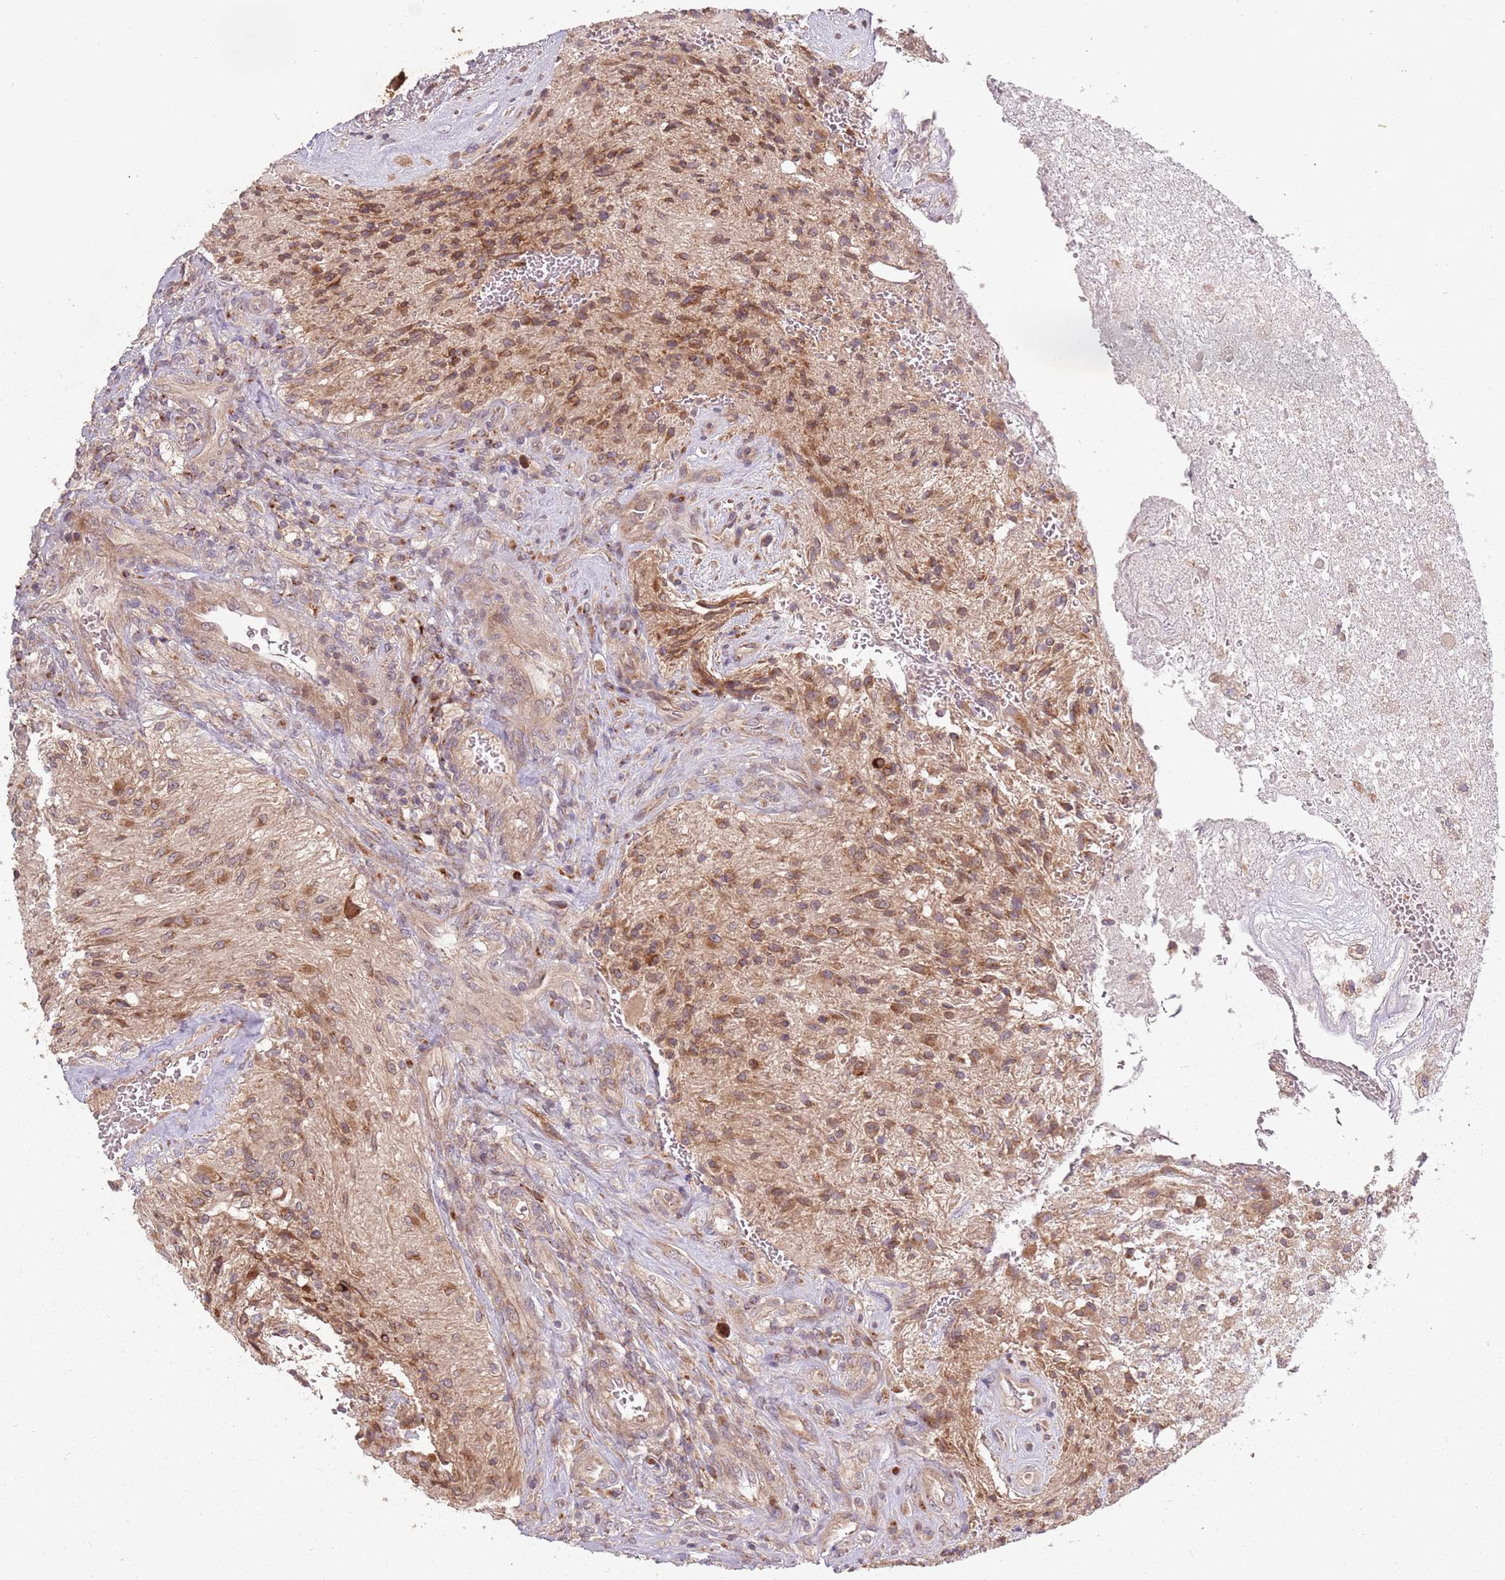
{"staining": {"intensity": "moderate", "quantity": ">75%", "location": "cytoplasmic/membranous"}, "tissue": "glioma", "cell_type": "Tumor cells", "image_type": "cancer", "snomed": [{"axis": "morphology", "description": "Glioma, malignant, High grade"}, {"axis": "topography", "description": "Brain"}], "caption": "A brown stain highlights moderate cytoplasmic/membranous positivity of a protein in malignant glioma (high-grade) tumor cells.", "gene": "PLD6", "patient": {"sex": "male", "age": 56}}